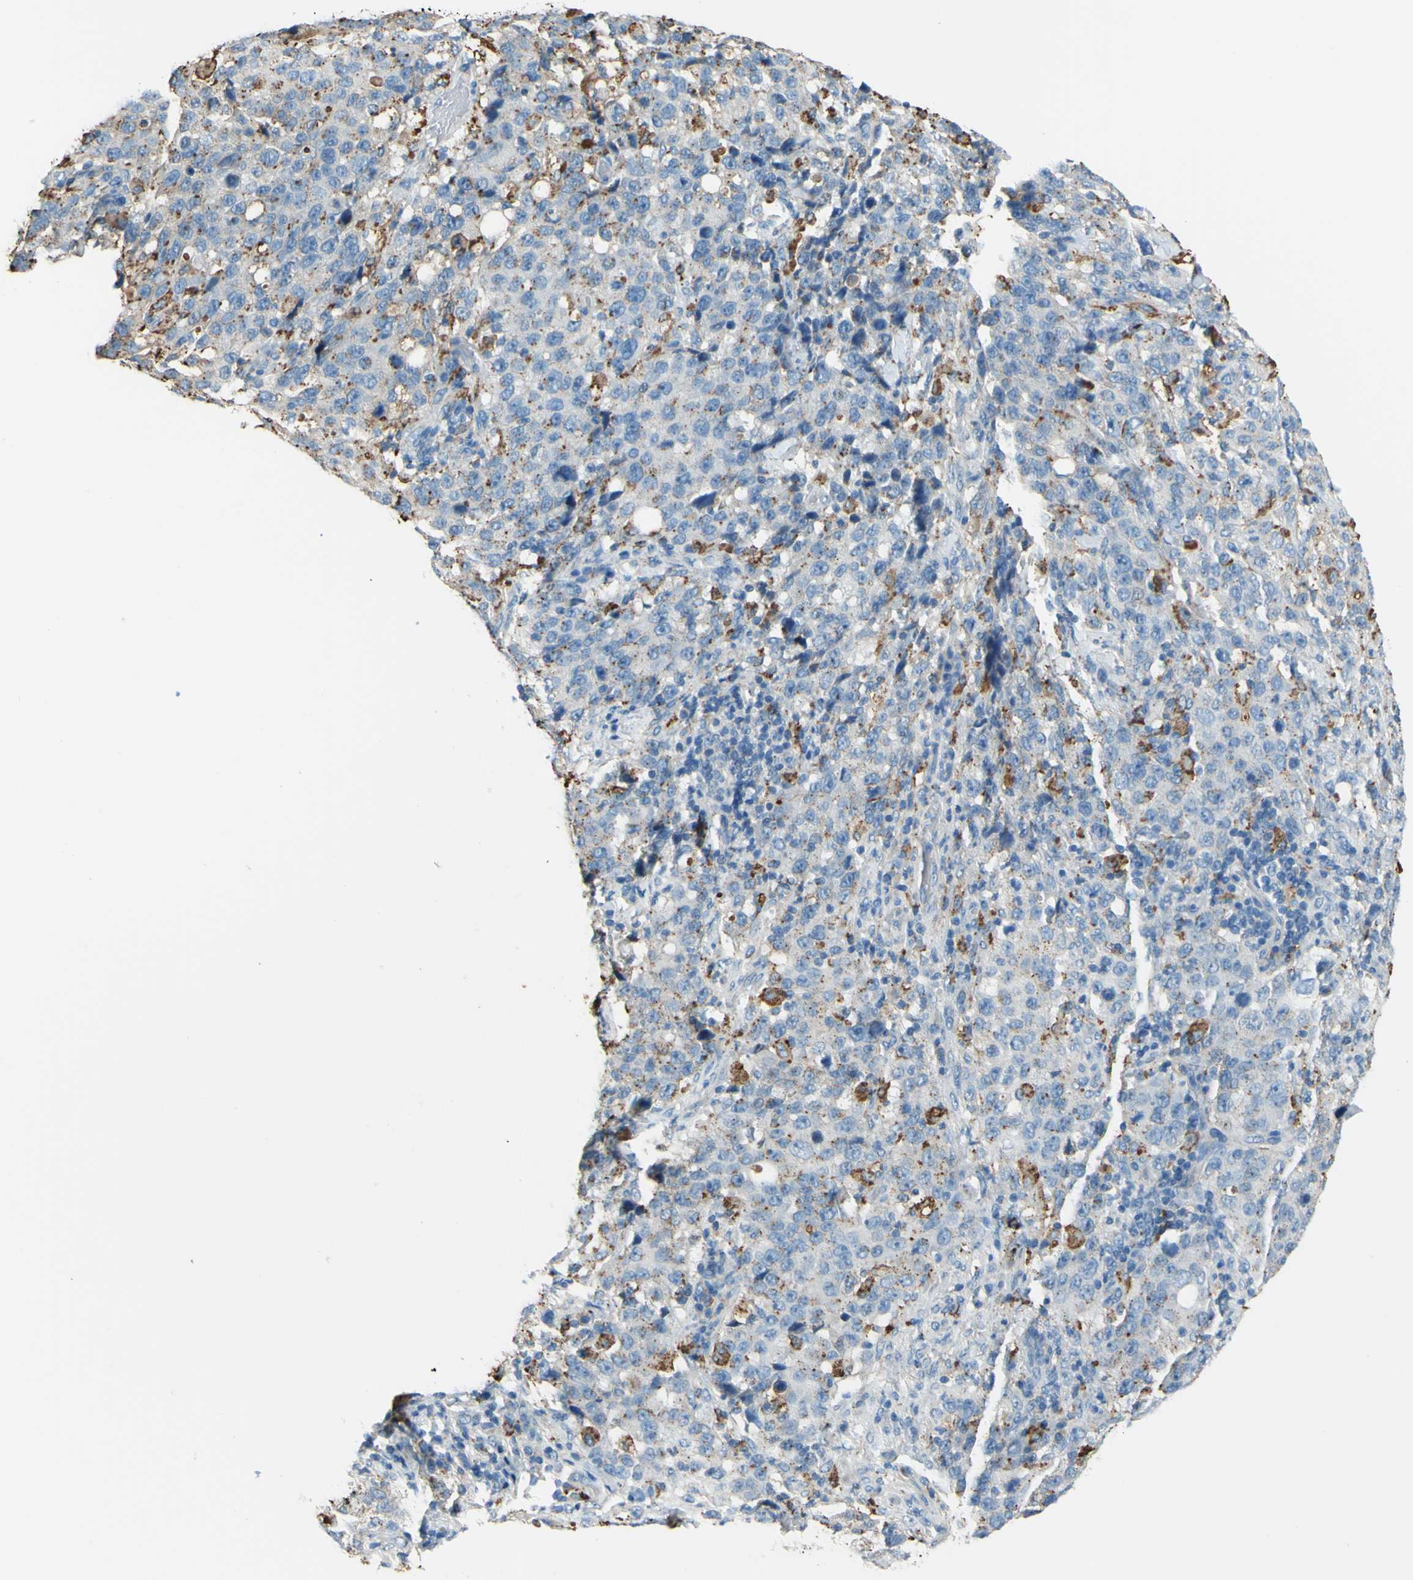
{"staining": {"intensity": "weak", "quantity": "<25%", "location": "cytoplasmic/membranous"}, "tissue": "stomach cancer", "cell_type": "Tumor cells", "image_type": "cancer", "snomed": [{"axis": "morphology", "description": "Normal tissue, NOS"}, {"axis": "morphology", "description": "Adenocarcinoma, NOS"}, {"axis": "topography", "description": "Stomach"}], "caption": "Protein analysis of adenocarcinoma (stomach) displays no significant staining in tumor cells.", "gene": "CTSD", "patient": {"sex": "male", "age": 48}}